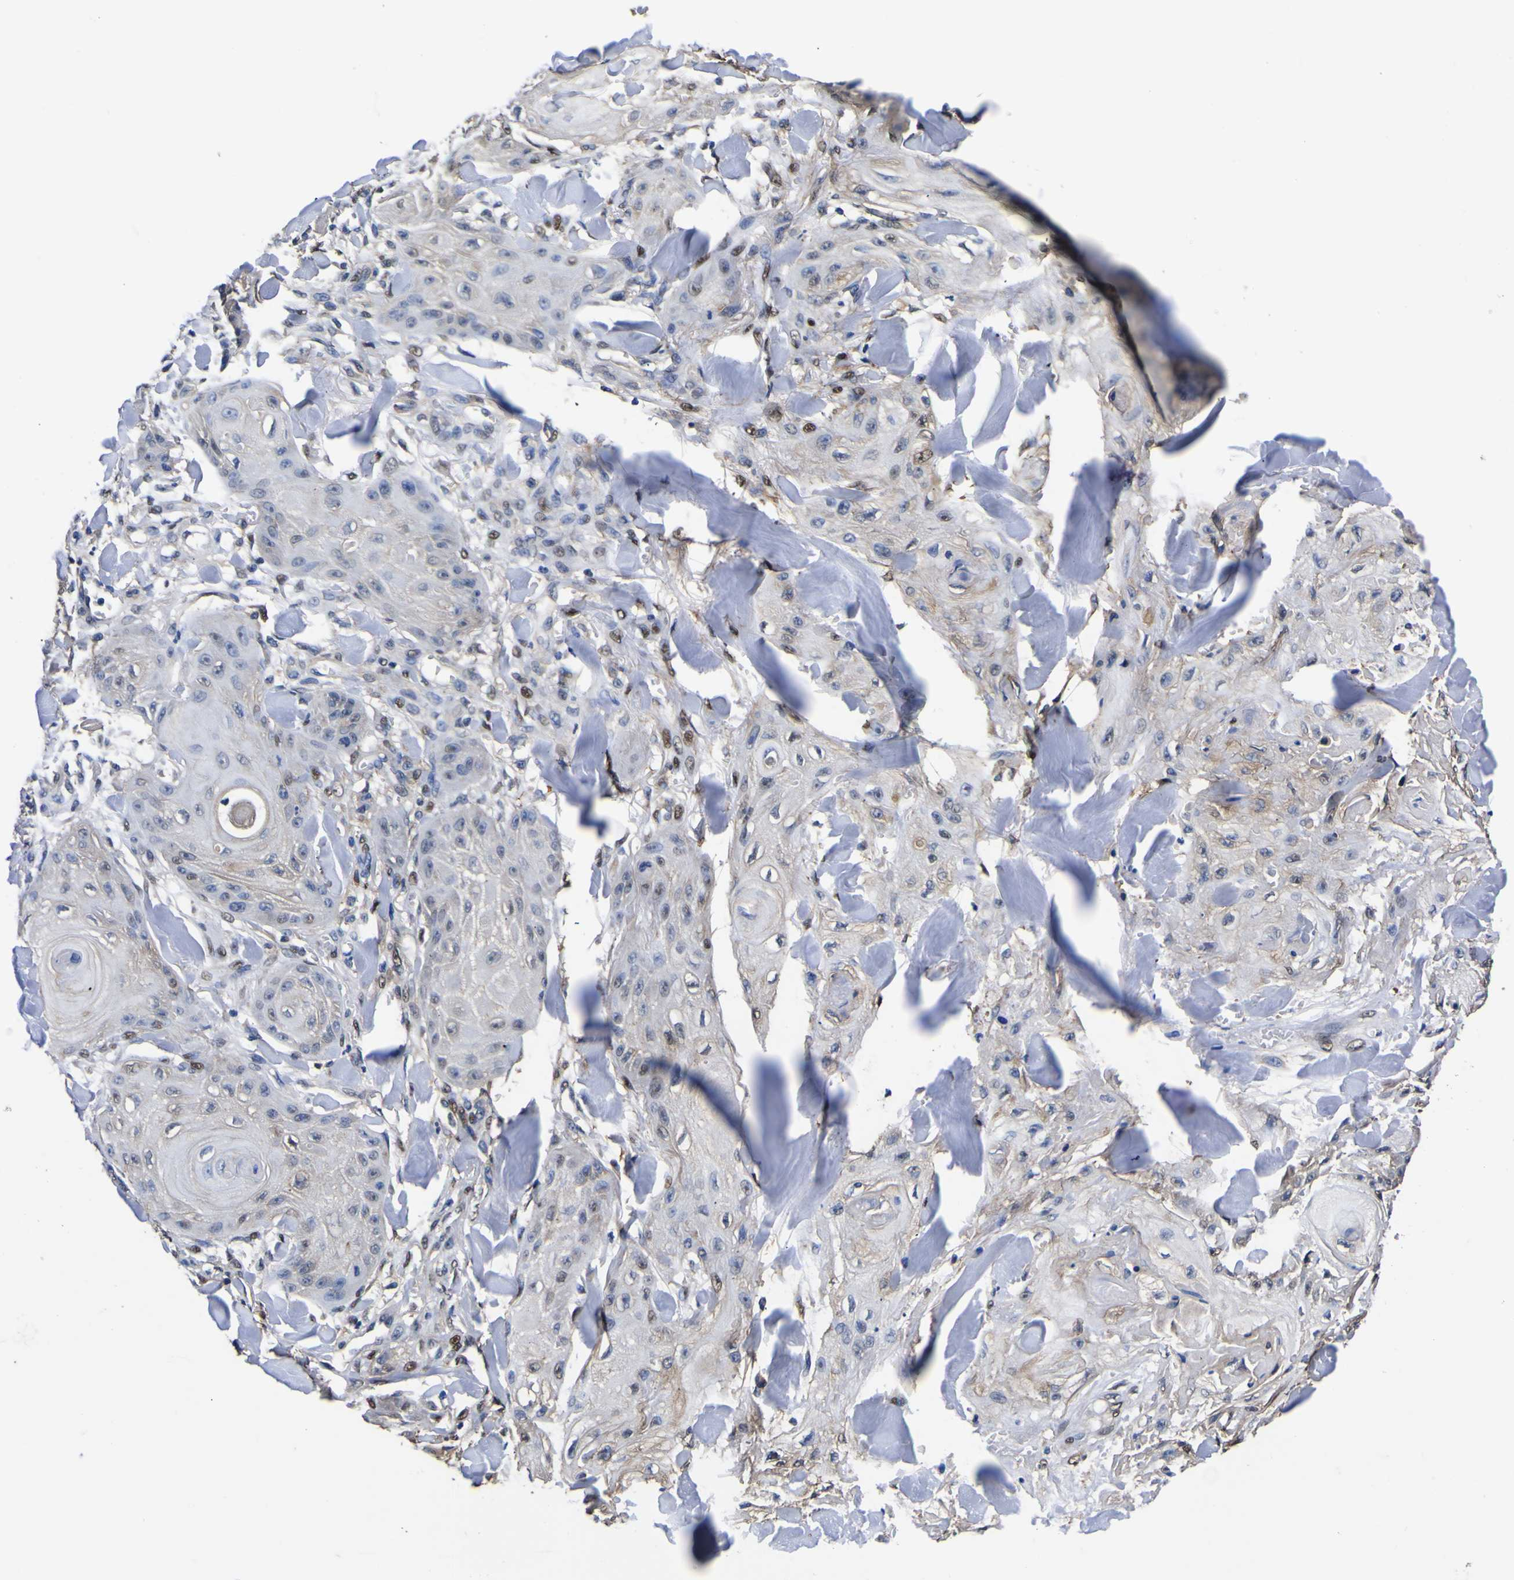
{"staining": {"intensity": "moderate", "quantity": "25%-75%", "location": "cytoplasmic/membranous,nuclear"}, "tissue": "skin cancer", "cell_type": "Tumor cells", "image_type": "cancer", "snomed": [{"axis": "morphology", "description": "Squamous cell carcinoma, NOS"}, {"axis": "topography", "description": "Skin"}], "caption": "Tumor cells show medium levels of moderate cytoplasmic/membranous and nuclear expression in approximately 25%-75% of cells in human skin cancer.", "gene": "FAM110B", "patient": {"sex": "male", "age": 74}}